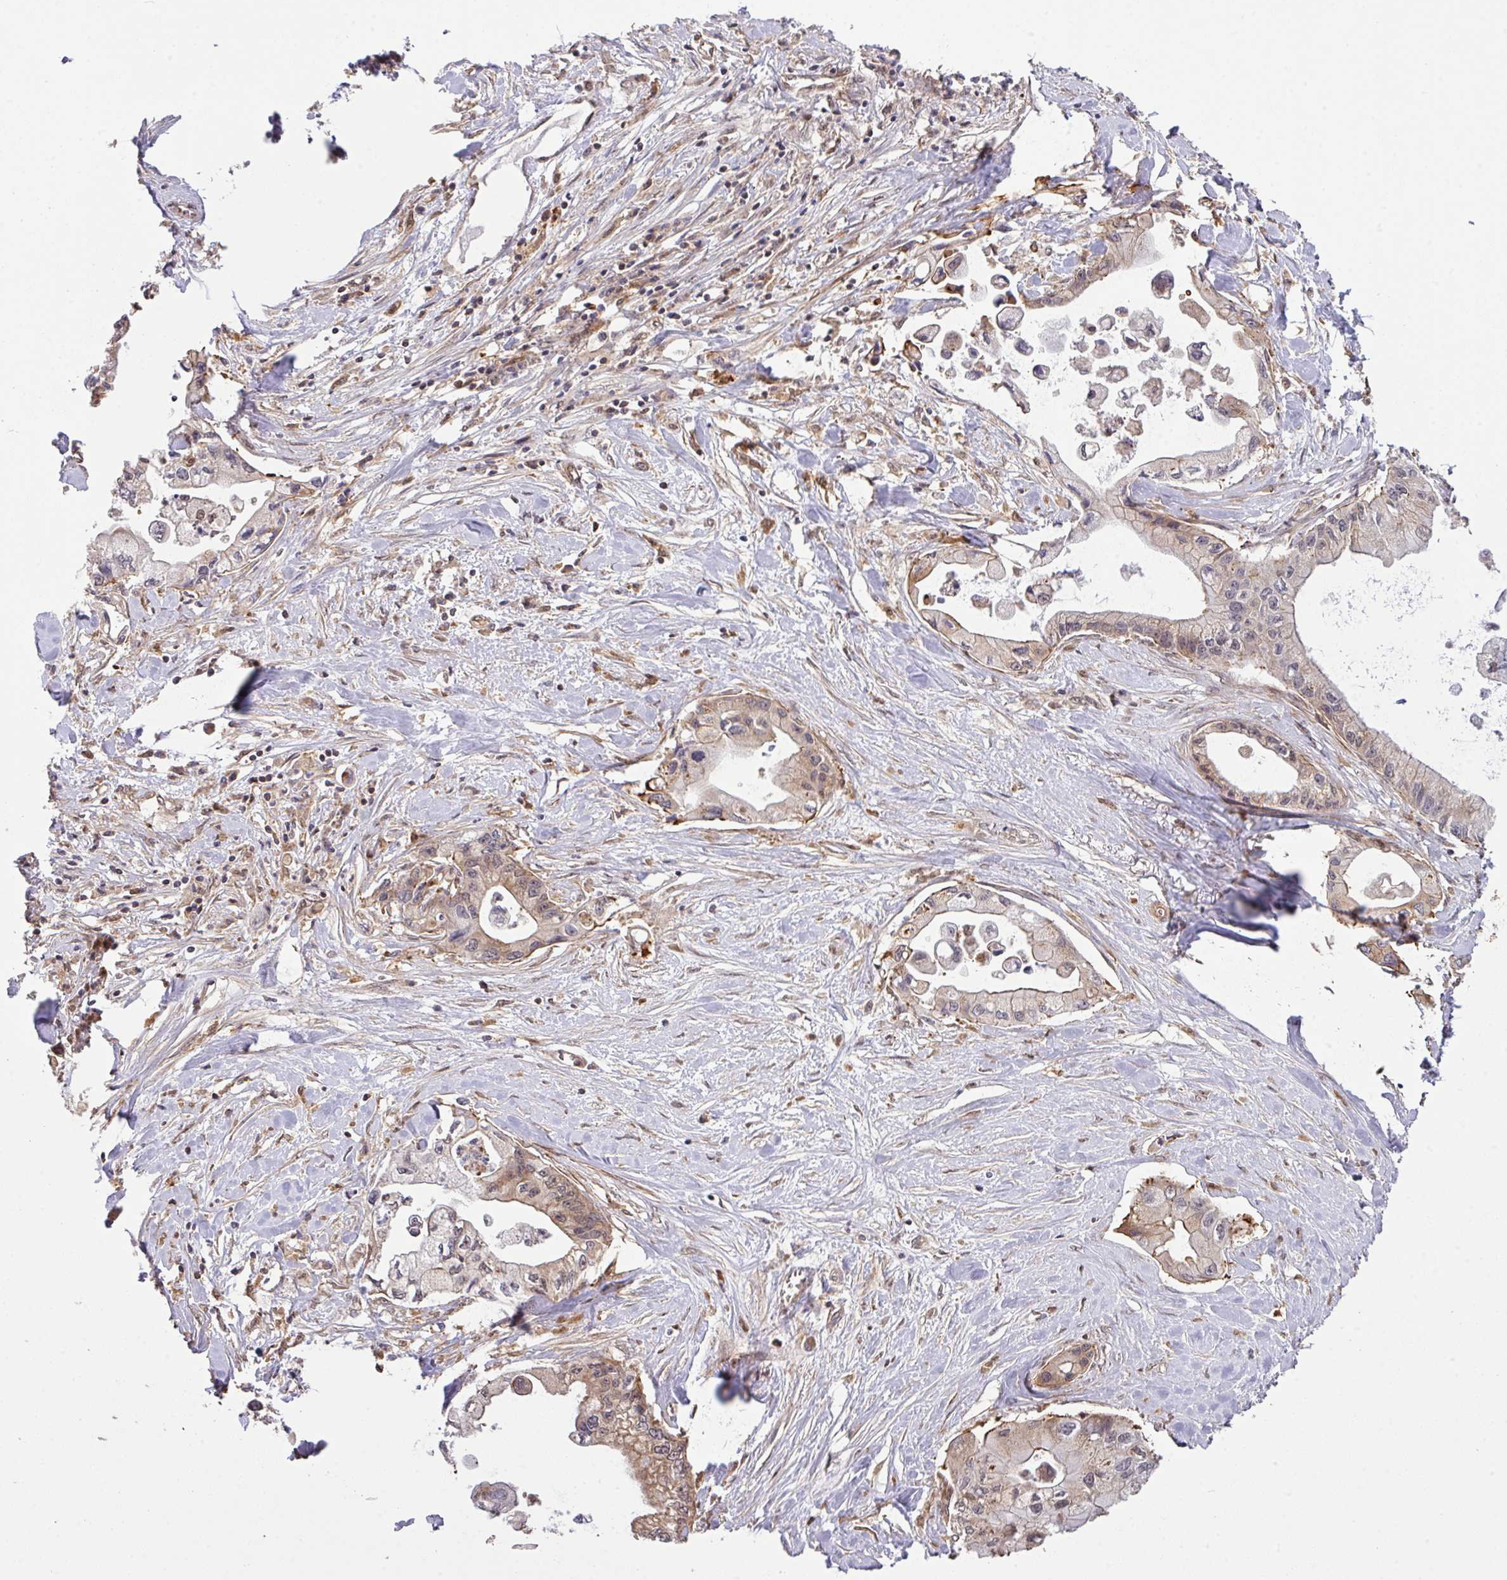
{"staining": {"intensity": "weak", "quantity": "25%-75%", "location": "cytoplasmic/membranous,nuclear"}, "tissue": "pancreatic cancer", "cell_type": "Tumor cells", "image_type": "cancer", "snomed": [{"axis": "morphology", "description": "Adenocarcinoma, NOS"}, {"axis": "topography", "description": "Pancreas"}], "caption": "The image demonstrates staining of pancreatic adenocarcinoma, revealing weak cytoplasmic/membranous and nuclear protein positivity (brown color) within tumor cells. (Brightfield microscopy of DAB IHC at high magnification).", "gene": "ARPIN", "patient": {"sex": "male", "age": 61}}